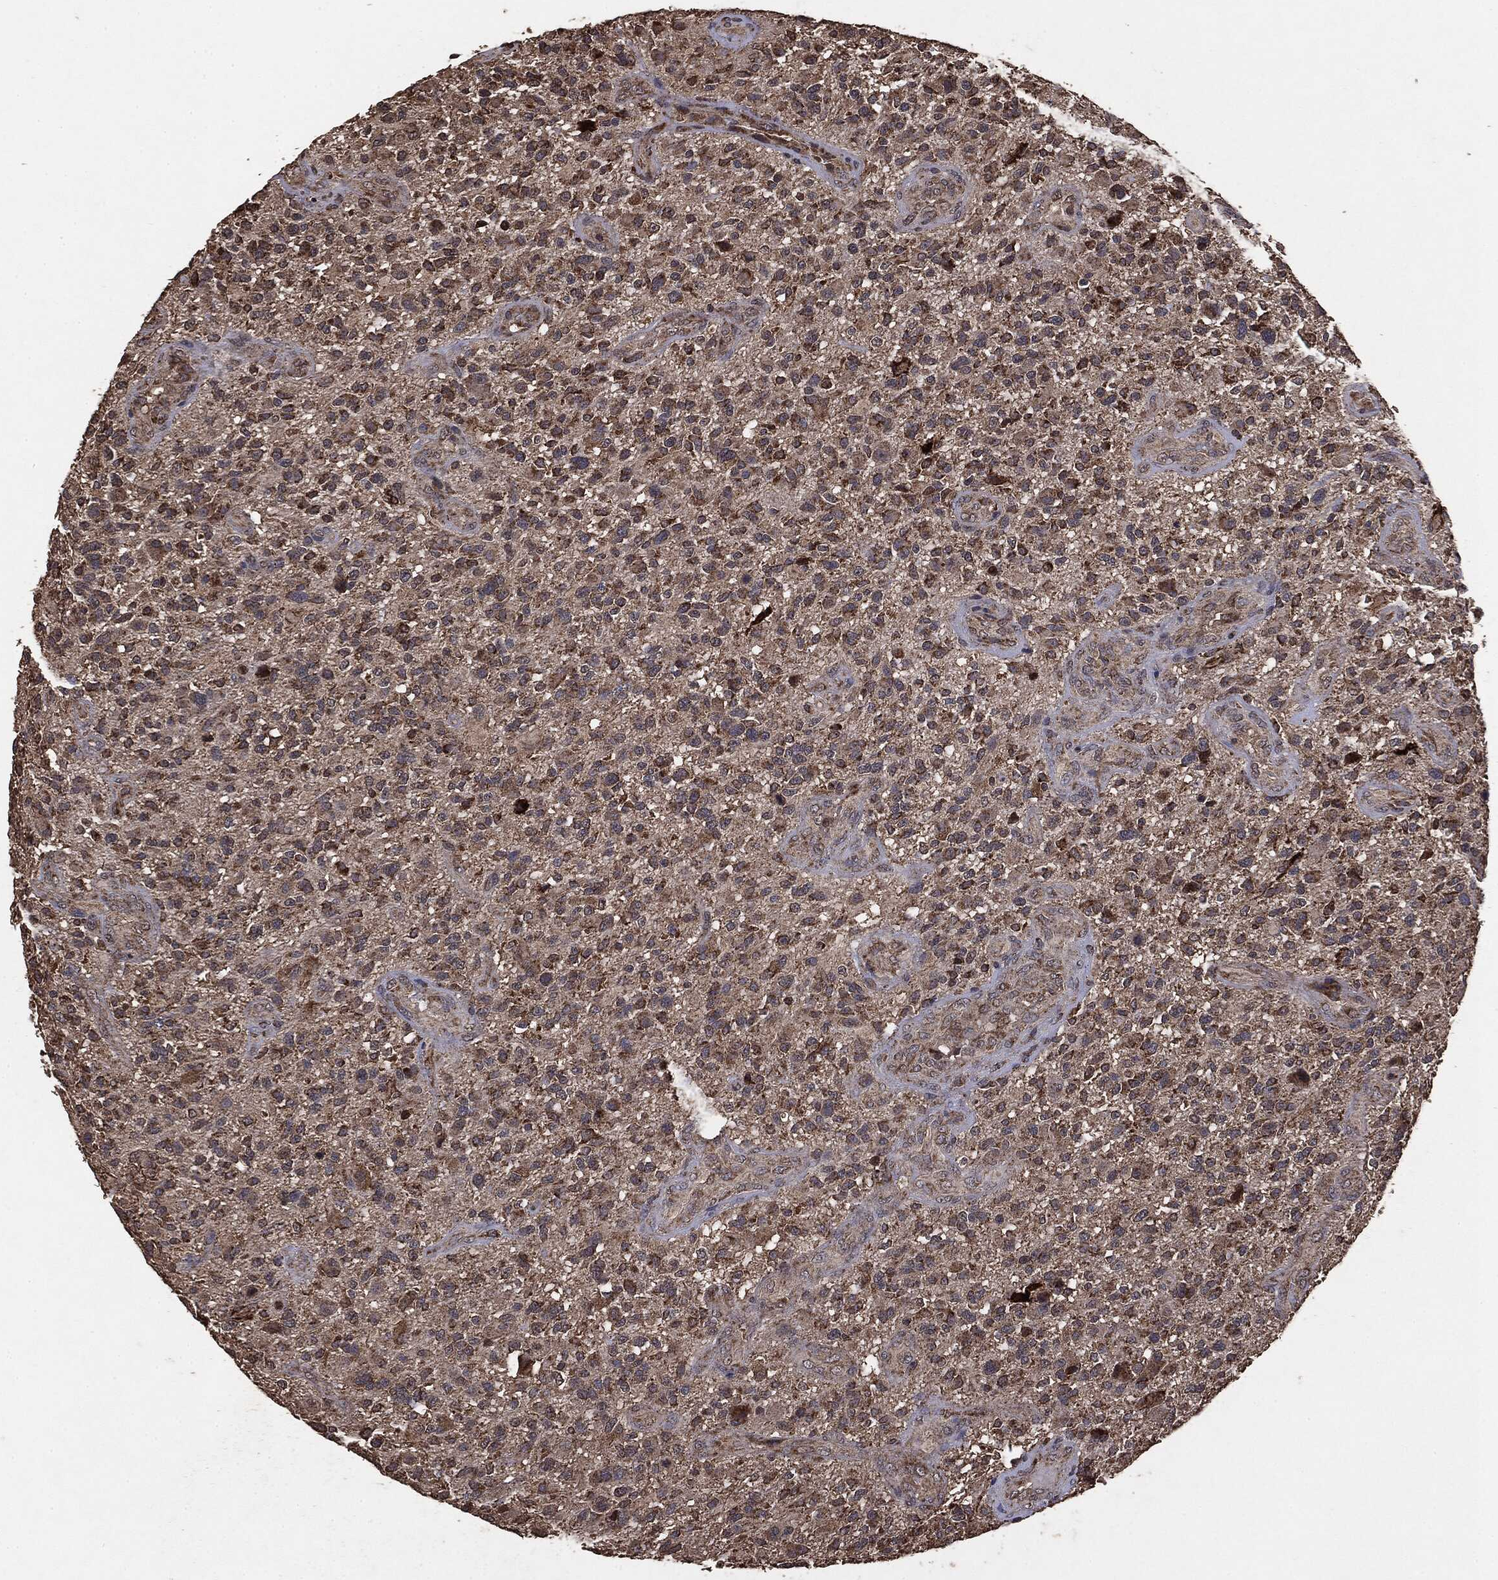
{"staining": {"intensity": "moderate", "quantity": ">75%", "location": "cytoplasmic/membranous"}, "tissue": "glioma", "cell_type": "Tumor cells", "image_type": "cancer", "snomed": [{"axis": "morphology", "description": "Glioma, malignant, High grade"}, {"axis": "topography", "description": "Brain"}], "caption": "High-grade glioma (malignant) stained with DAB (3,3'-diaminobenzidine) immunohistochemistry (IHC) reveals medium levels of moderate cytoplasmic/membranous expression in approximately >75% of tumor cells.", "gene": "MTOR", "patient": {"sex": "male", "age": 47}}